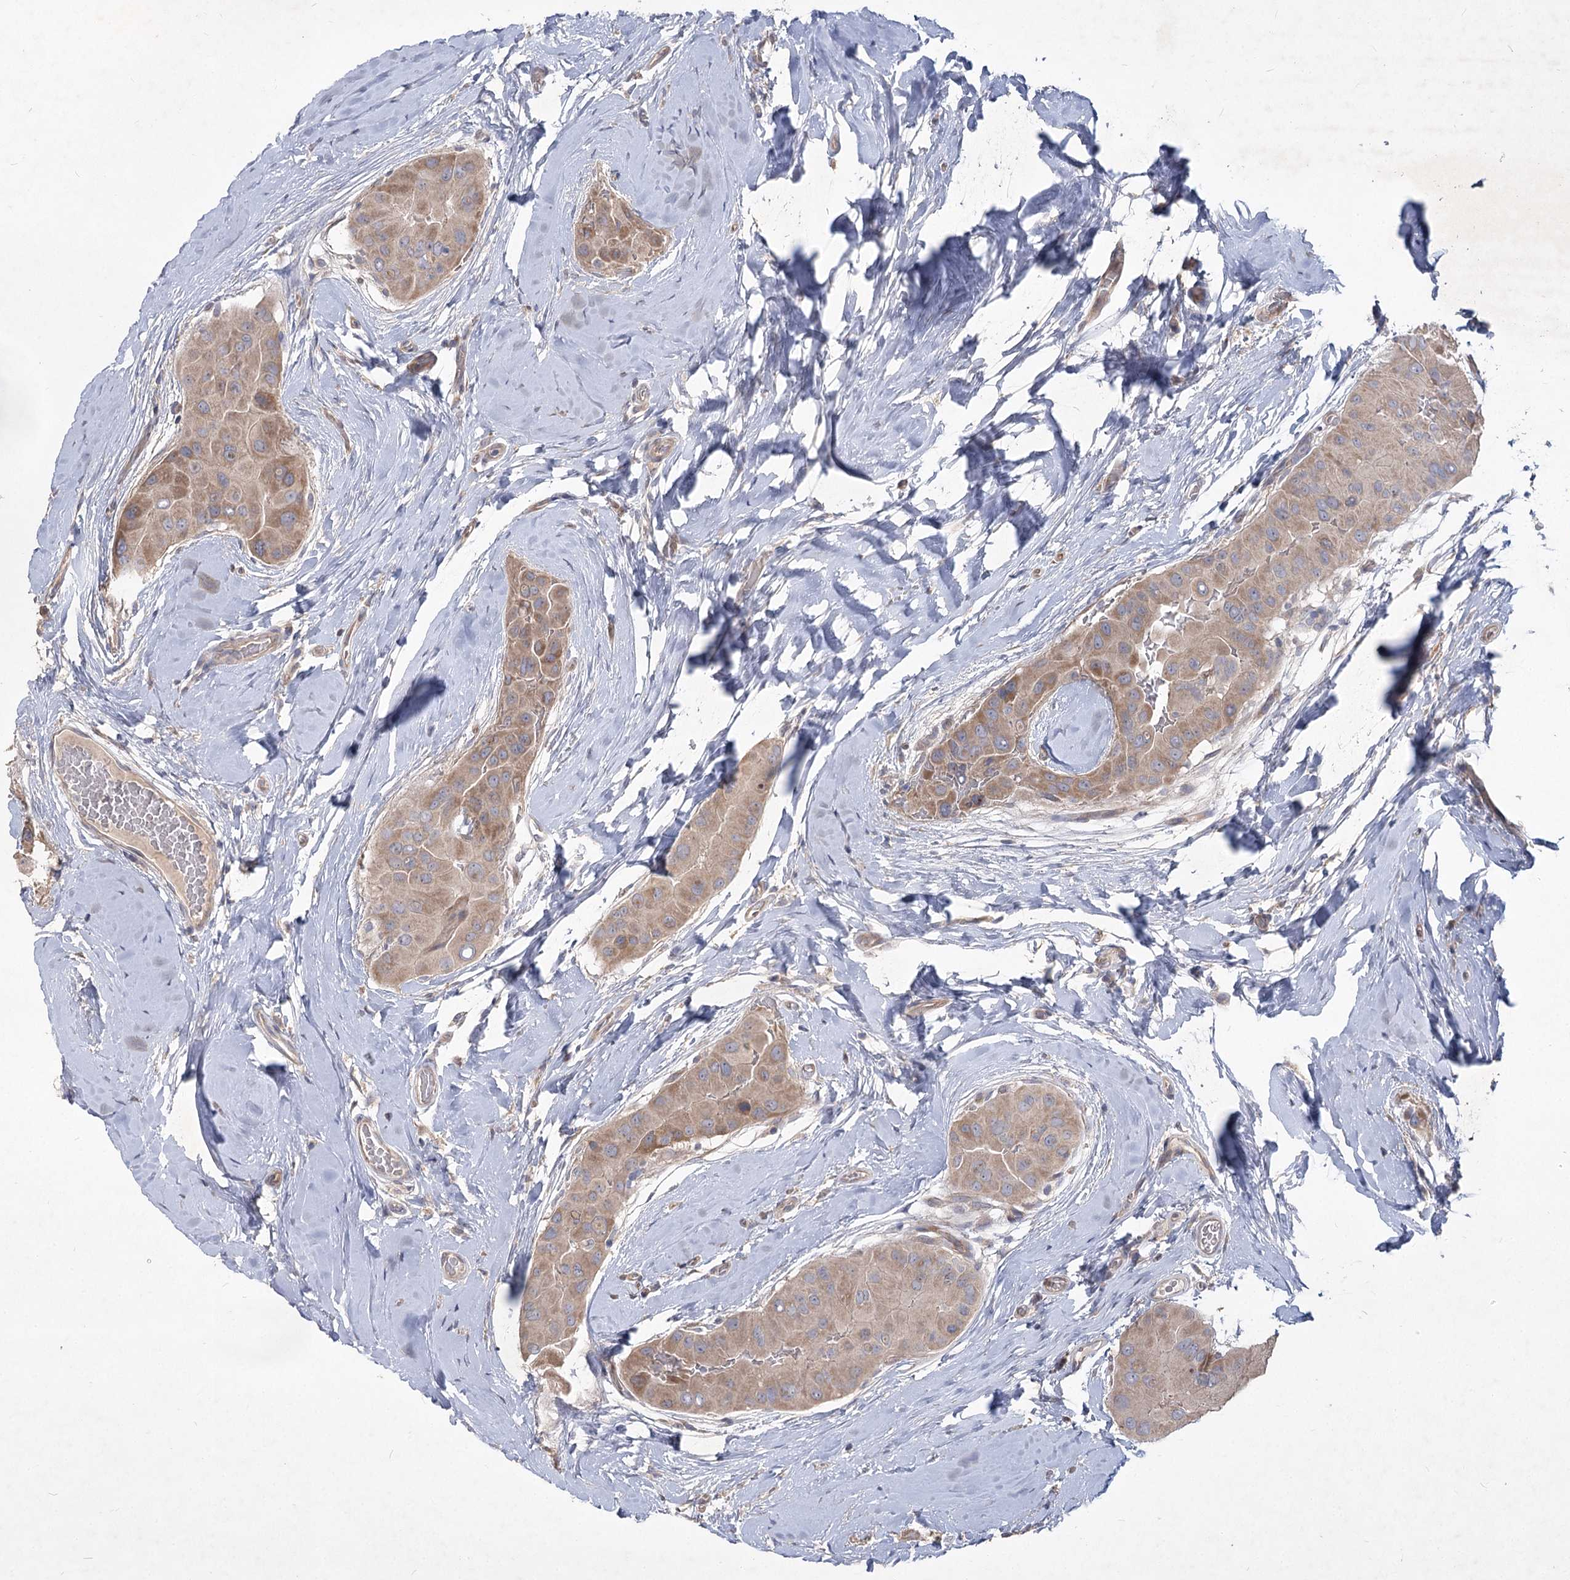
{"staining": {"intensity": "weak", "quantity": ">75%", "location": "cytoplasmic/membranous"}, "tissue": "thyroid cancer", "cell_type": "Tumor cells", "image_type": "cancer", "snomed": [{"axis": "morphology", "description": "Papillary adenocarcinoma, NOS"}, {"axis": "topography", "description": "Thyroid gland"}], "caption": "This micrograph exhibits immunohistochemistry (IHC) staining of human papillary adenocarcinoma (thyroid), with low weak cytoplasmic/membranous positivity in approximately >75% of tumor cells.", "gene": "RIN2", "patient": {"sex": "male", "age": 33}}